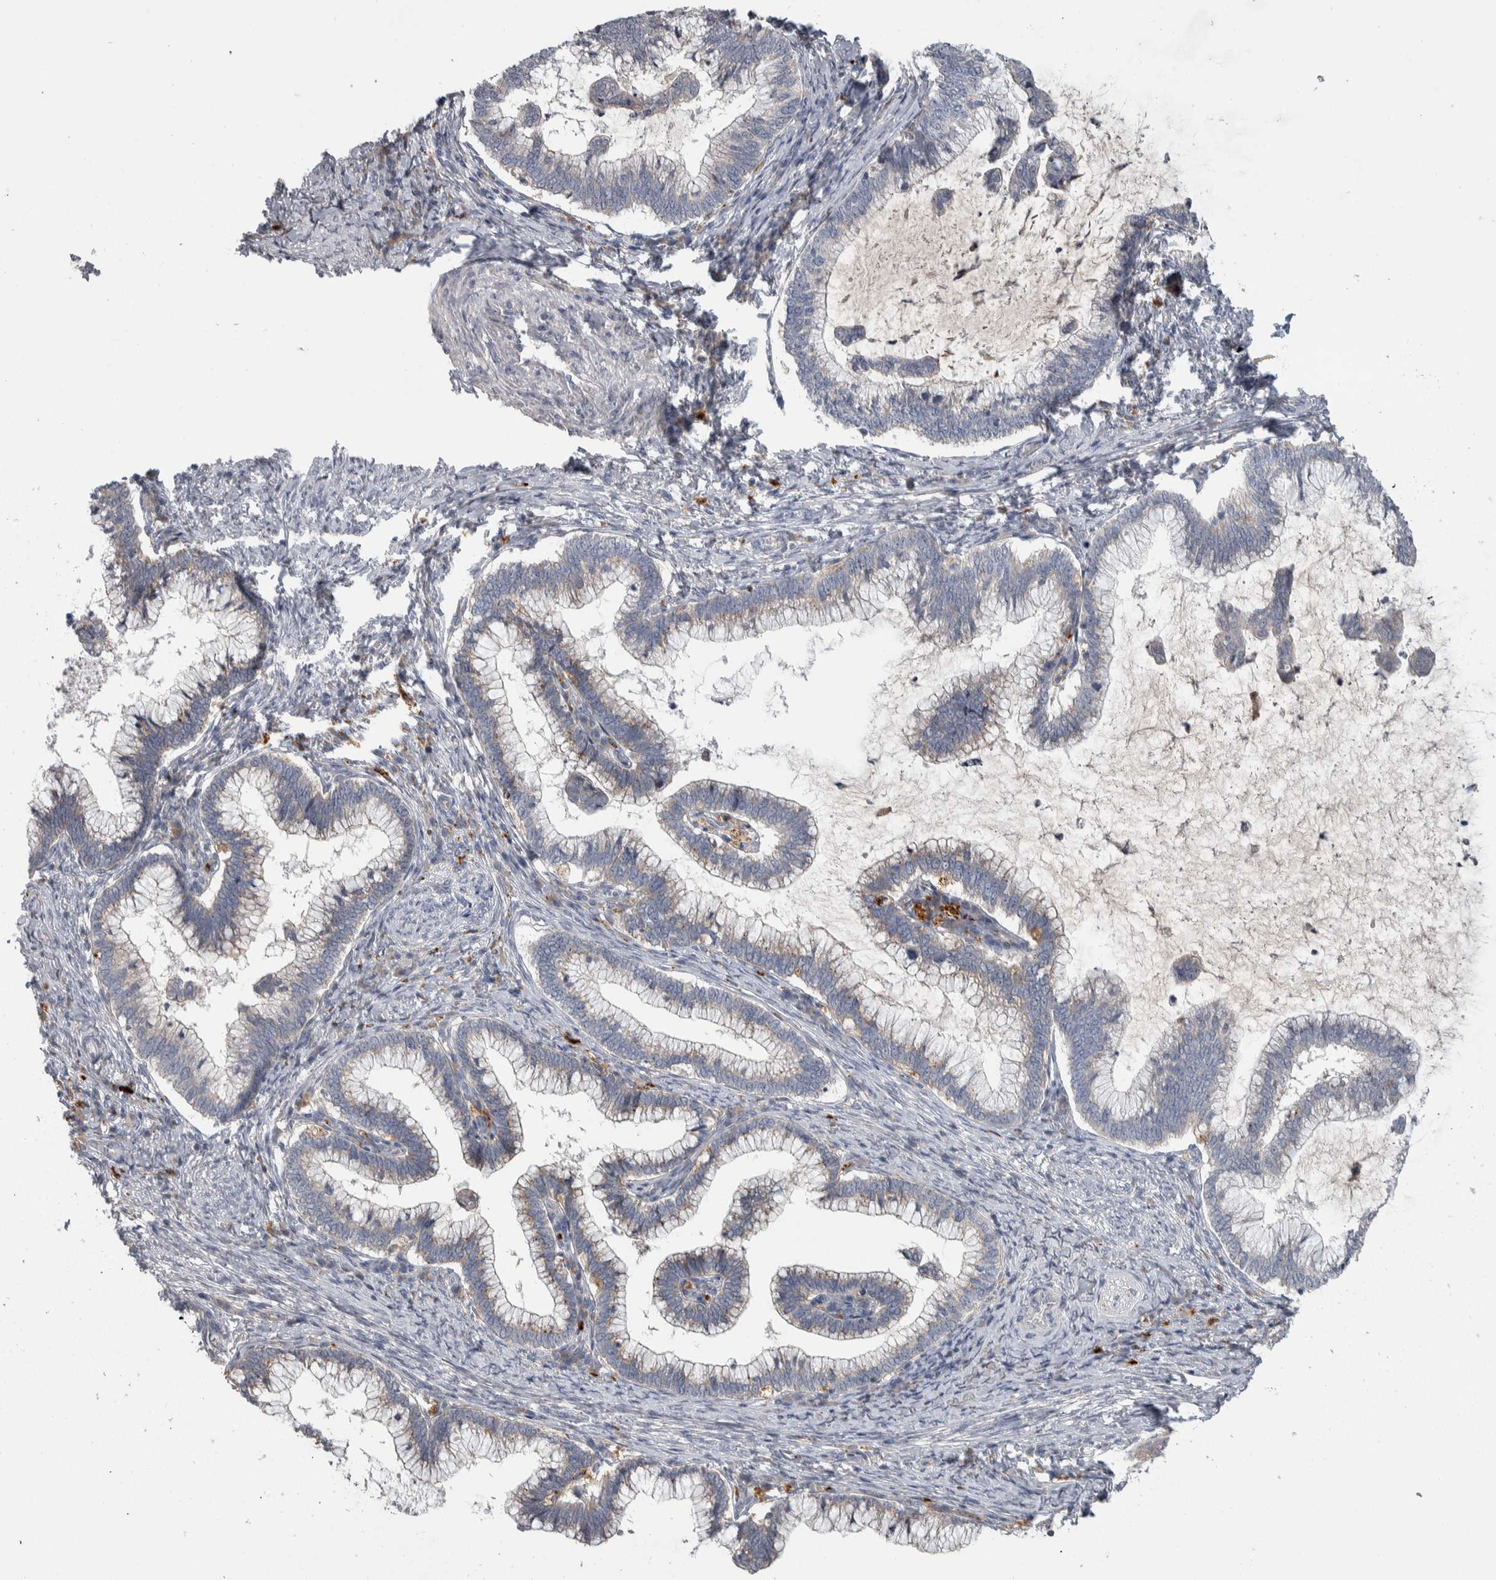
{"staining": {"intensity": "weak", "quantity": "<25%", "location": "cytoplasmic/membranous"}, "tissue": "cervical cancer", "cell_type": "Tumor cells", "image_type": "cancer", "snomed": [{"axis": "morphology", "description": "Adenocarcinoma, NOS"}, {"axis": "topography", "description": "Cervix"}], "caption": "IHC histopathology image of neoplastic tissue: human cervical cancer (adenocarcinoma) stained with DAB (3,3'-diaminobenzidine) shows no significant protein staining in tumor cells.", "gene": "FAM83G", "patient": {"sex": "female", "age": 36}}